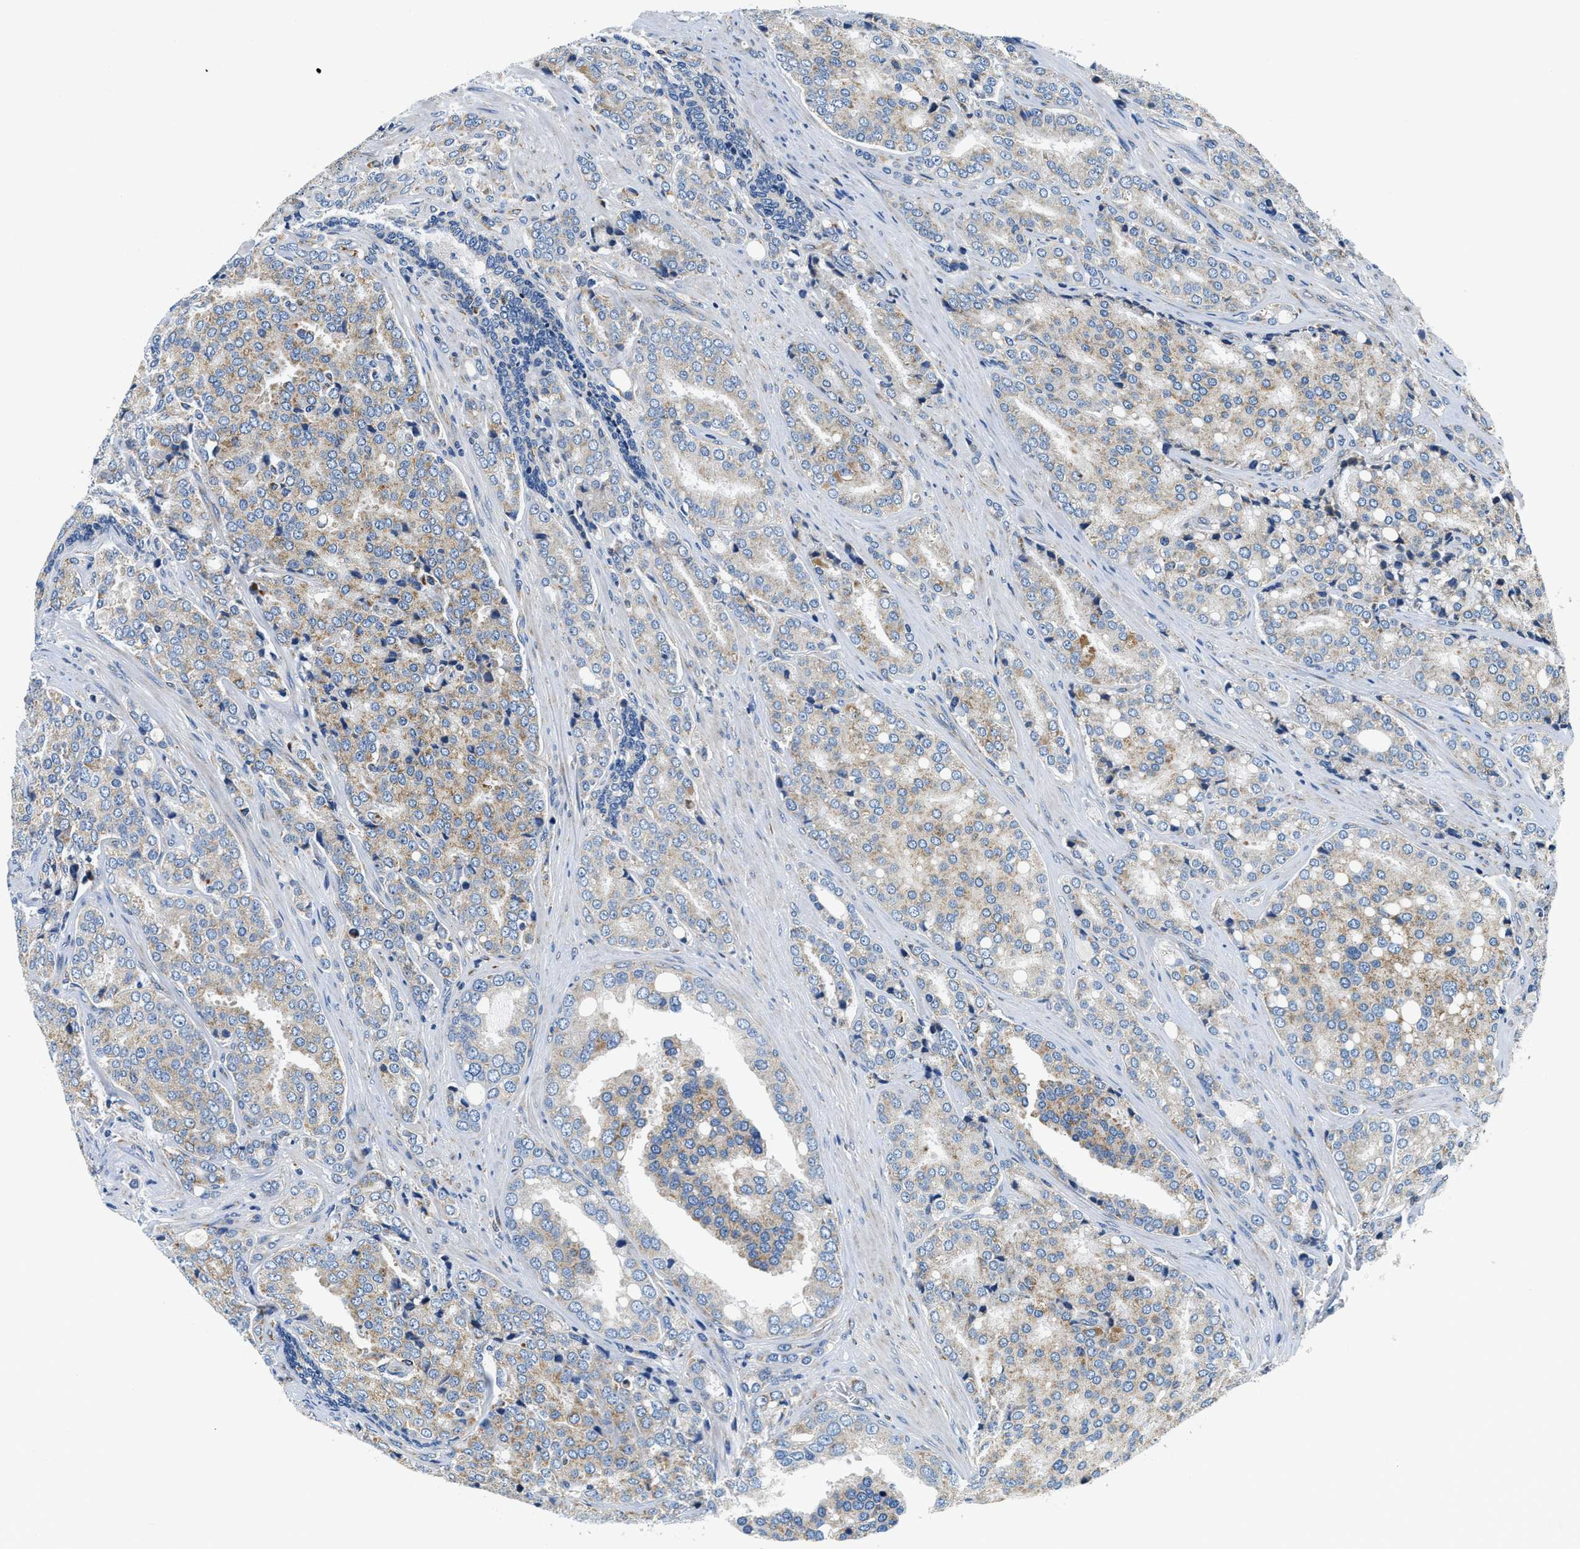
{"staining": {"intensity": "weak", "quantity": "25%-75%", "location": "cytoplasmic/membranous"}, "tissue": "prostate cancer", "cell_type": "Tumor cells", "image_type": "cancer", "snomed": [{"axis": "morphology", "description": "Adenocarcinoma, High grade"}, {"axis": "topography", "description": "Prostate"}], "caption": "Protein expression by immunohistochemistry (IHC) displays weak cytoplasmic/membranous positivity in approximately 25%-75% of tumor cells in prostate cancer.", "gene": "SAMD4B", "patient": {"sex": "male", "age": 50}}